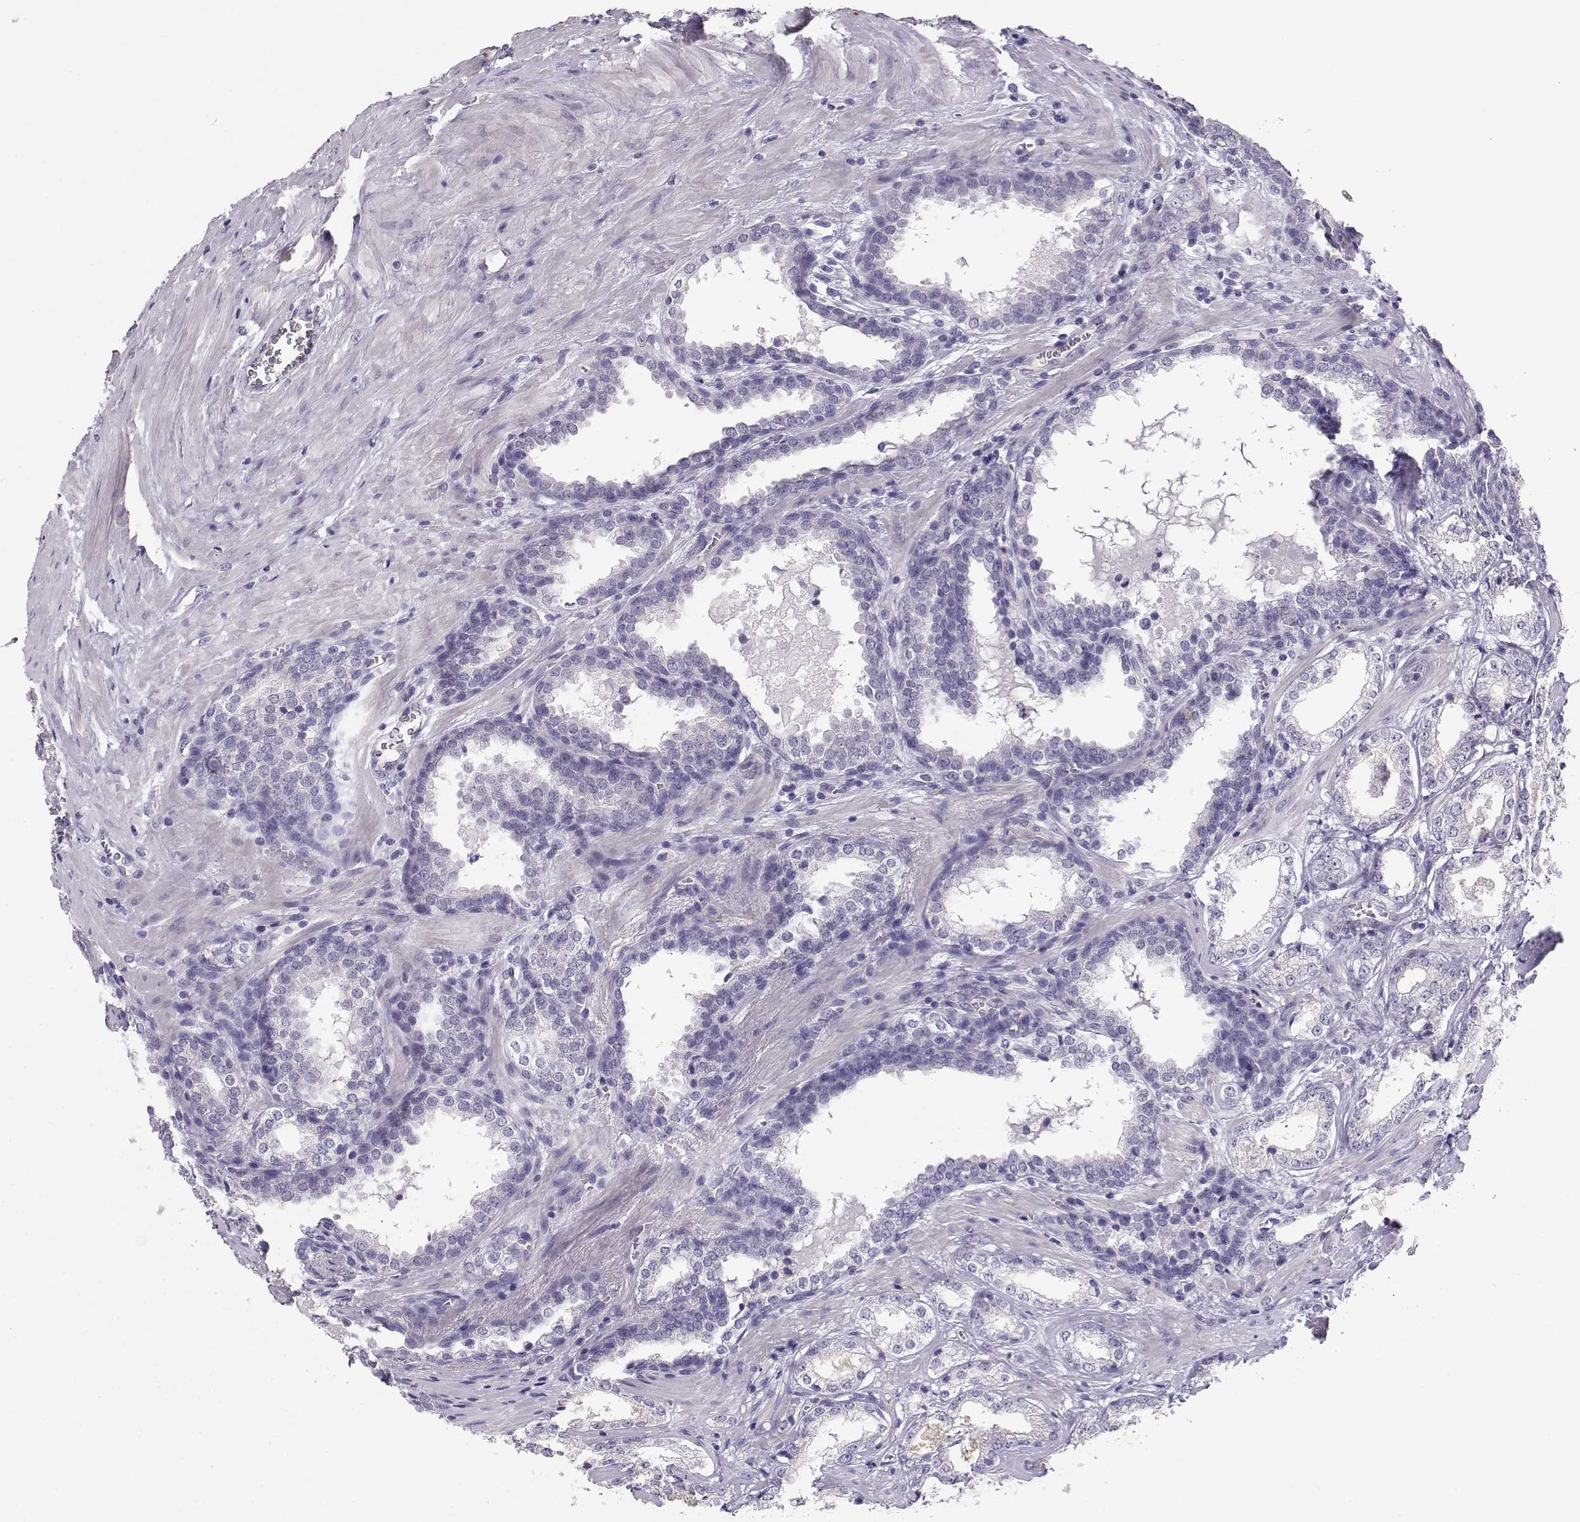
{"staining": {"intensity": "negative", "quantity": "none", "location": "none"}, "tissue": "prostate cancer", "cell_type": "Tumor cells", "image_type": "cancer", "snomed": [{"axis": "morphology", "description": "Adenocarcinoma, NOS"}, {"axis": "topography", "description": "Prostate and seminal vesicle, NOS"}], "caption": "Protein analysis of prostate cancer demonstrates no significant positivity in tumor cells.", "gene": "ENDOU", "patient": {"sex": "male", "age": 63}}